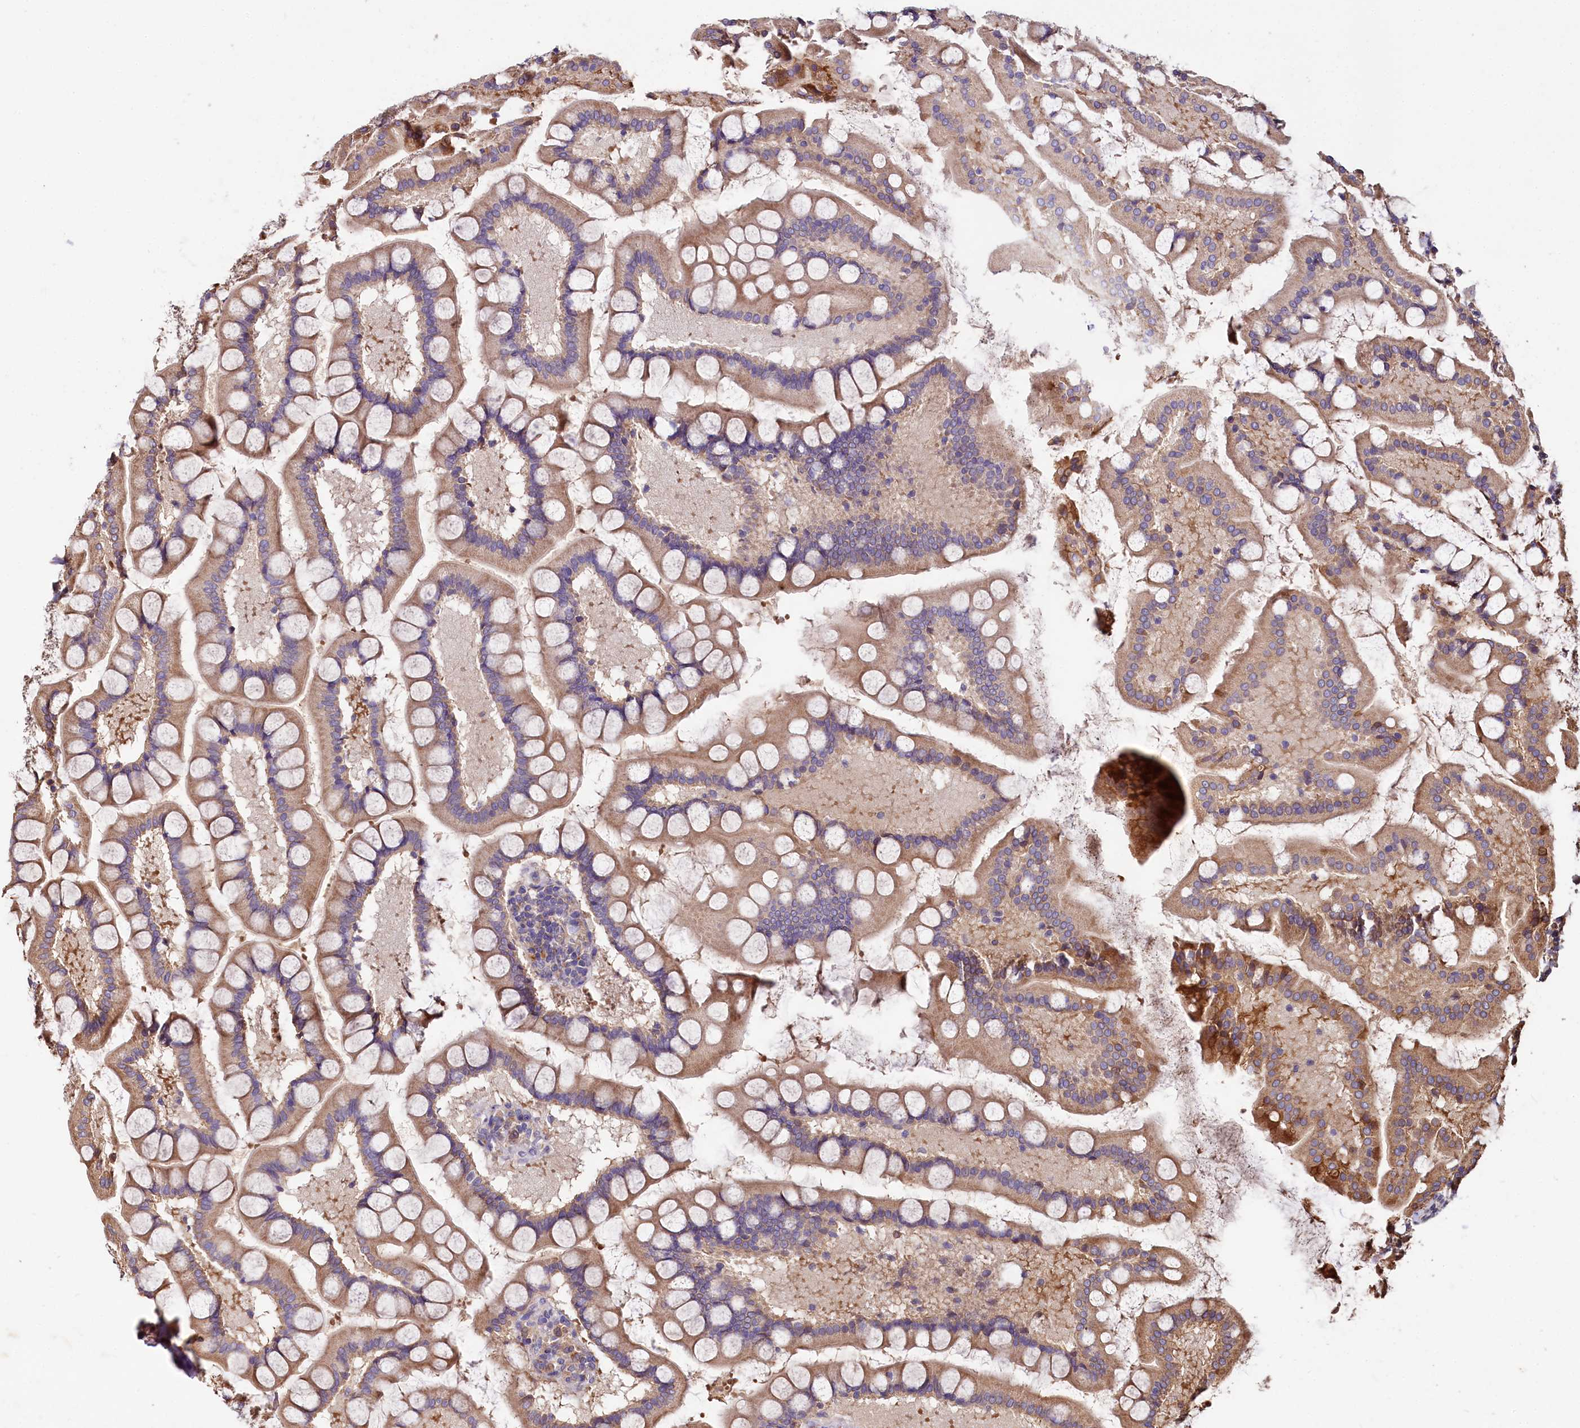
{"staining": {"intensity": "moderate", "quantity": ">75%", "location": "cytoplasmic/membranous"}, "tissue": "small intestine", "cell_type": "Glandular cells", "image_type": "normal", "snomed": [{"axis": "morphology", "description": "Normal tissue, NOS"}, {"axis": "topography", "description": "Small intestine"}], "caption": "A high-resolution histopathology image shows immunohistochemistry (IHC) staining of normal small intestine, which displays moderate cytoplasmic/membranous staining in approximately >75% of glandular cells. The staining is performed using DAB brown chromogen to label protein expression. The nuclei are counter-stained blue using hematoxylin.", "gene": "SPRYD3", "patient": {"sex": "male", "age": 41}}